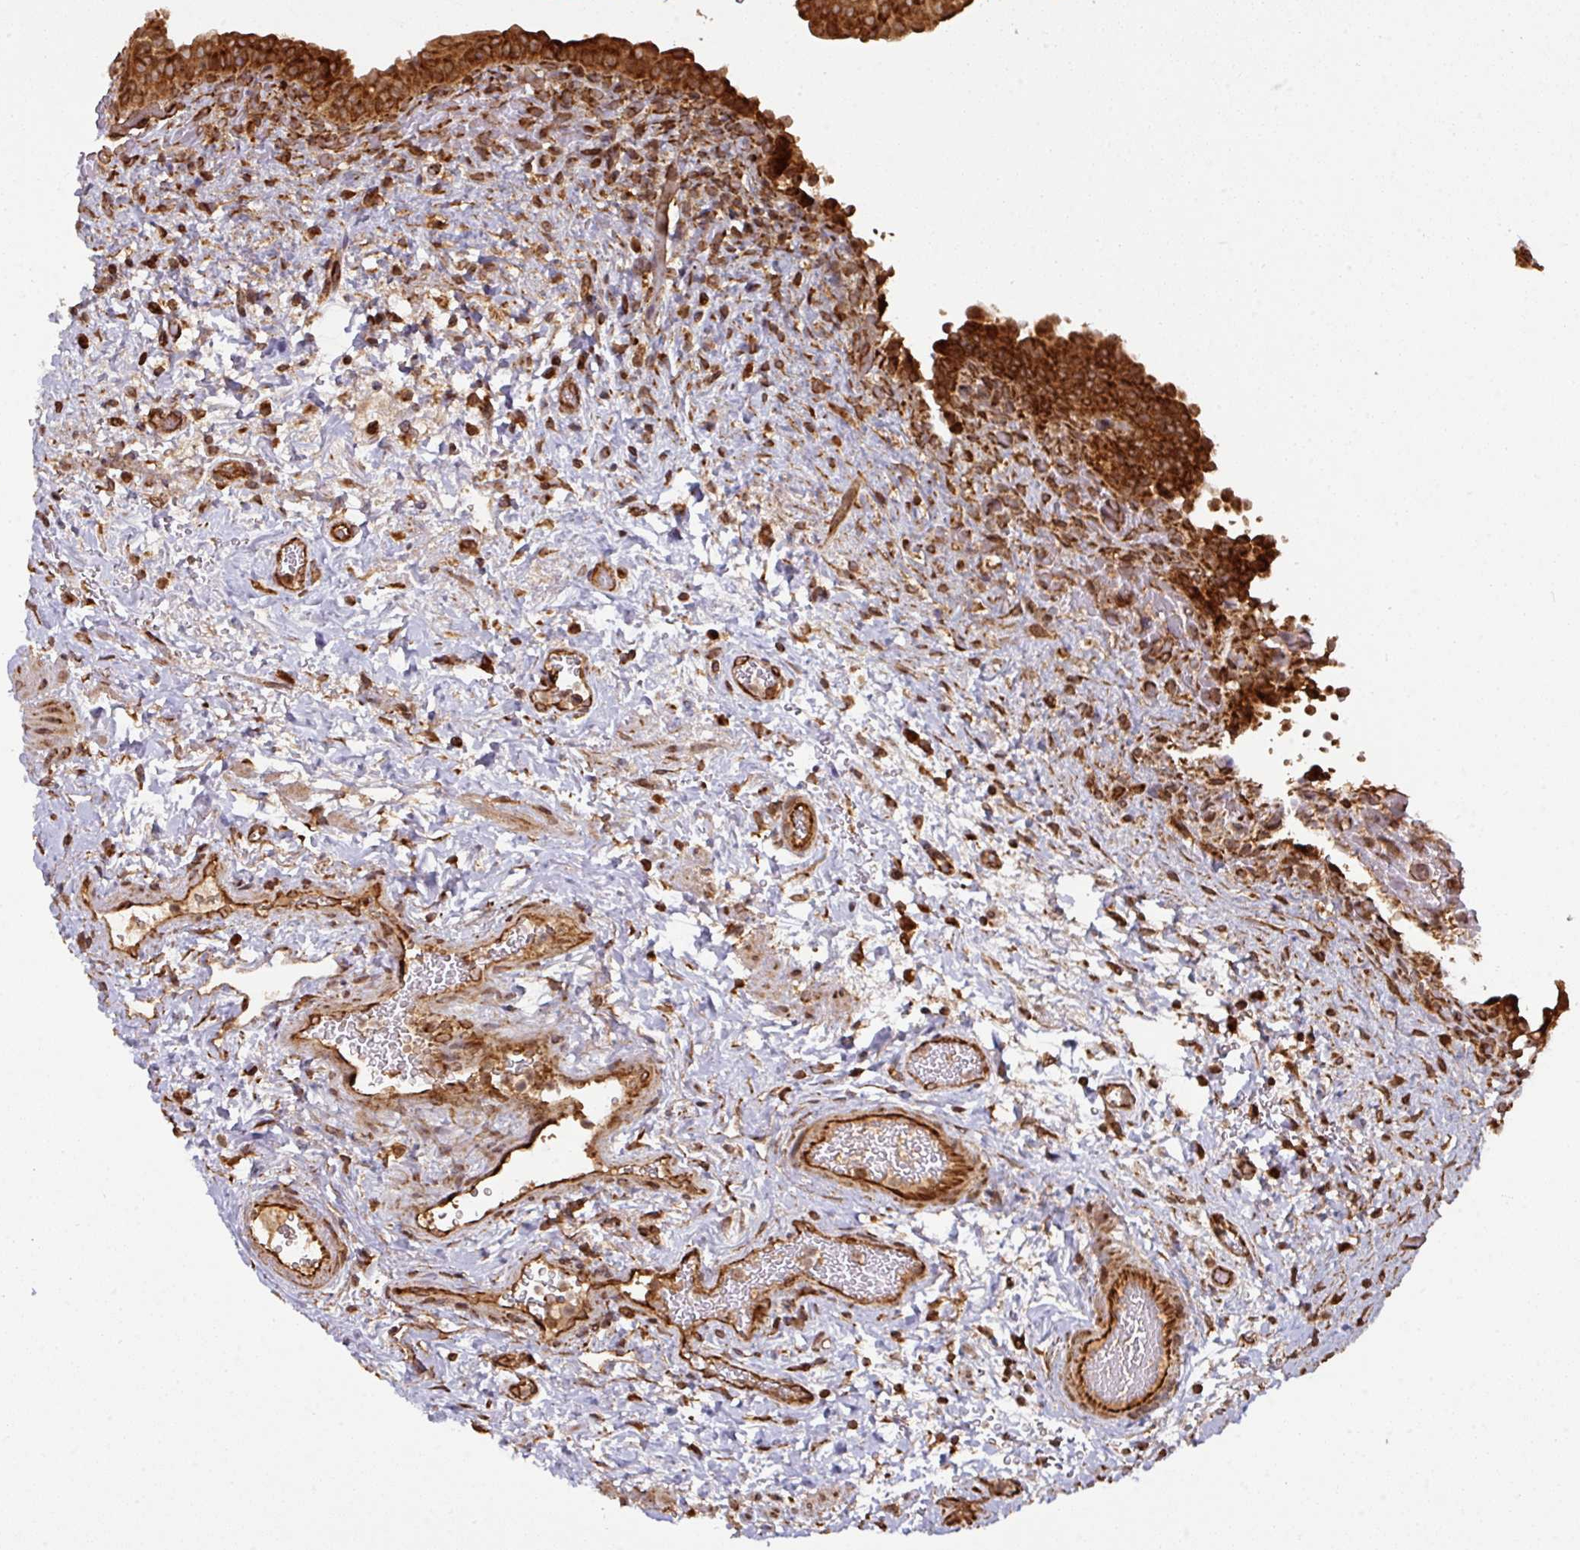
{"staining": {"intensity": "strong", "quantity": ">75%", "location": "cytoplasmic/membranous"}, "tissue": "urinary bladder", "cell_type": "Urothelial cells", "image_type": "normal", "snomed": [{"axis": "morphology", "description": "Normal tissue, NOS"}, {"axis": "topography", "description": "Urinary bladder"}], "caption": "A brown stain highlights strong cytoplasmic/membranous positivity of a protein in urothelial cells of unremarkable human urinary bladder.", "gene": "TRAP1", "patient": {"sex": "male", "age": 69}}